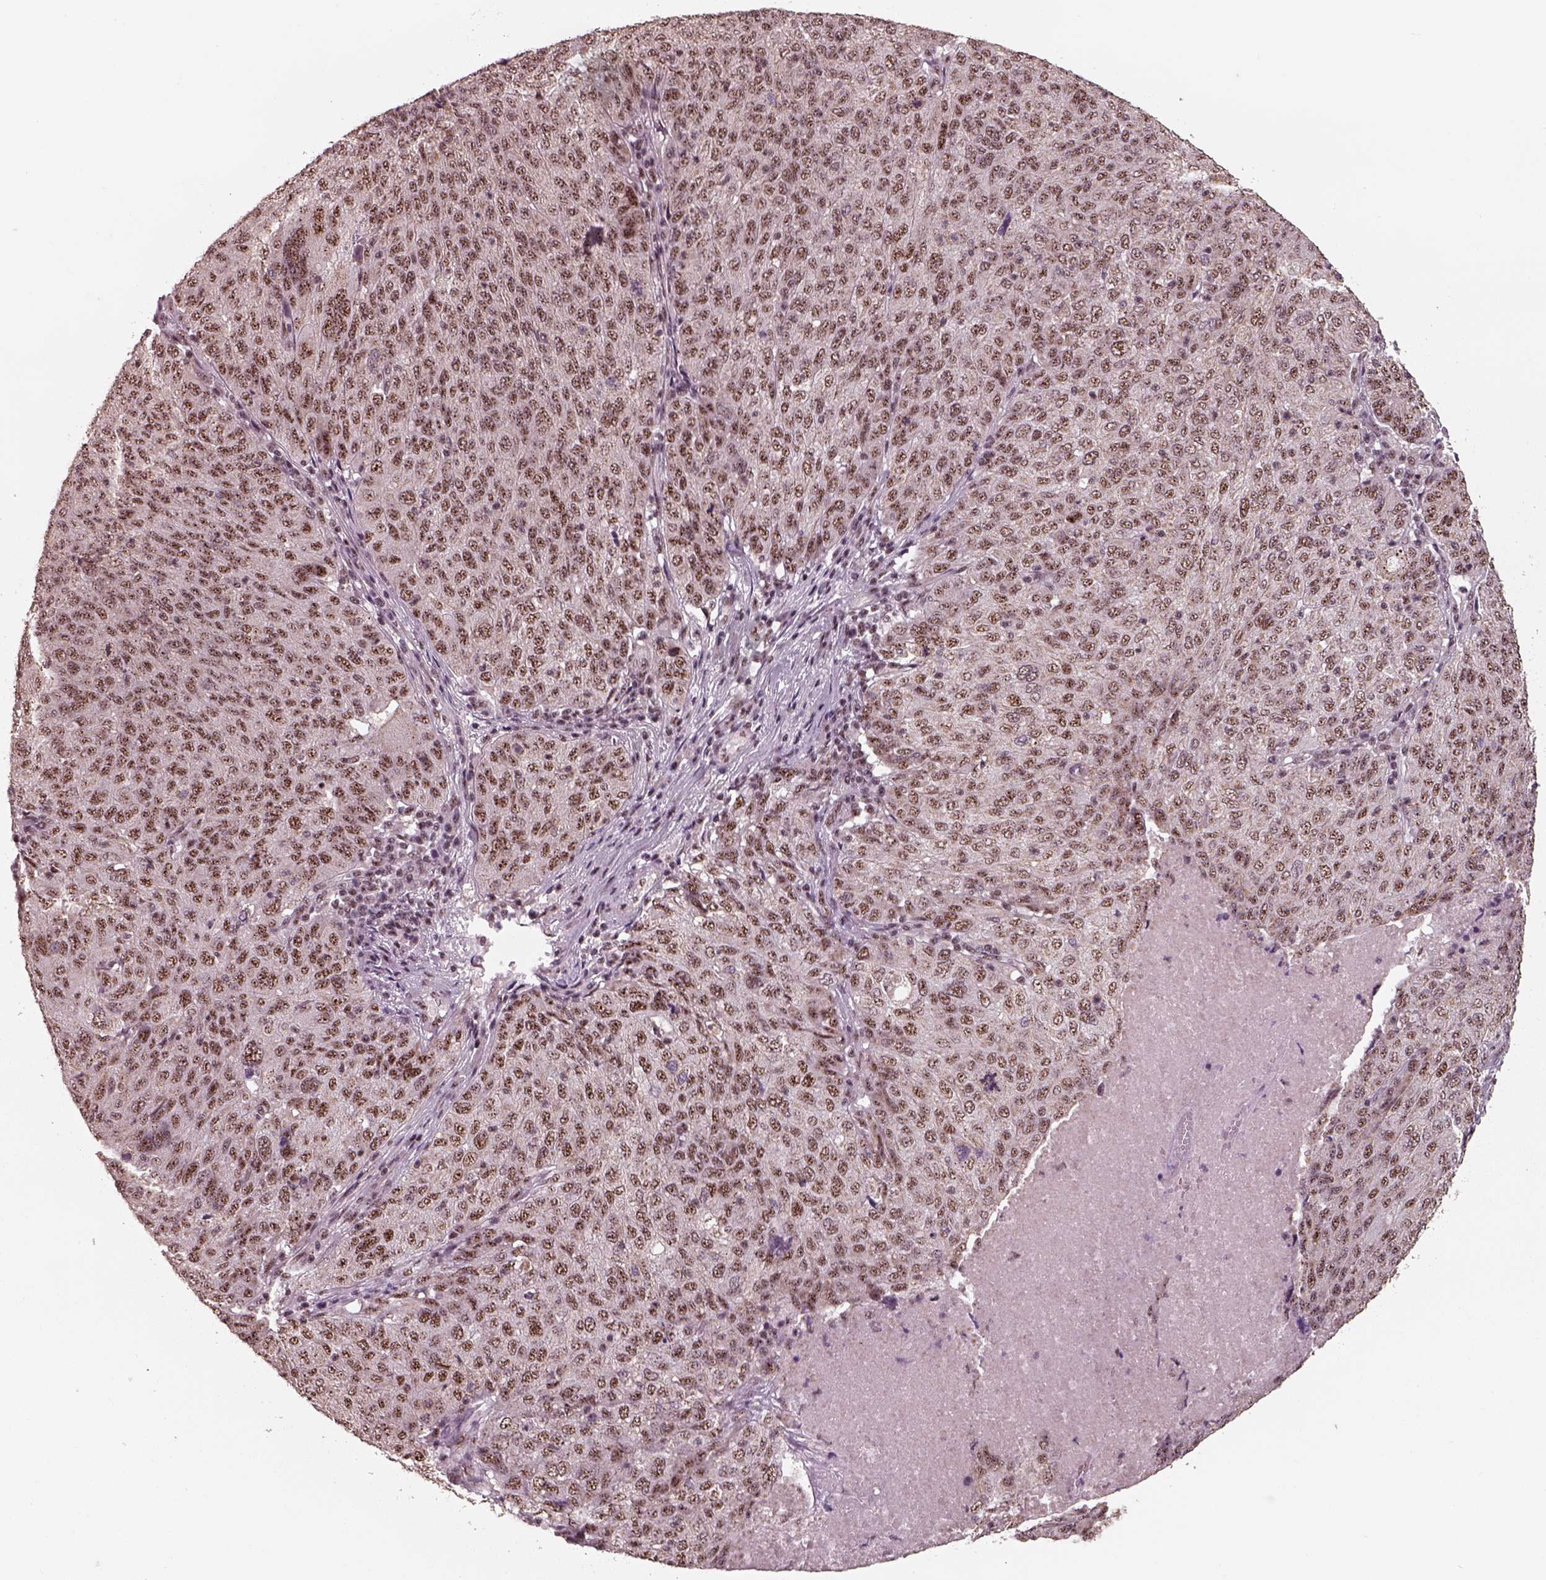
{"staining": {"intensity": "moderate", "quantity": ">75%", "location": "nuclear"}, "tissue": "ovarian cancer", "cell_type": "Tumor cells", "image_type": "cancer", "snomed": [{"axis": "morphology", "description": "Carcinoma, endometroid"}, {"axis": "topography", "description": "Ovary"}], "caption": "Ovarian endometroid carcinoma stained with immunohistochemistry (IHC) reveals moderate nuclear positivity in about >75% of tumor cells. (IHC, brightfield microscopy, high magnification).", "gene": "ATXN7L3", "patient": {"sex": "female", "age": 58}}